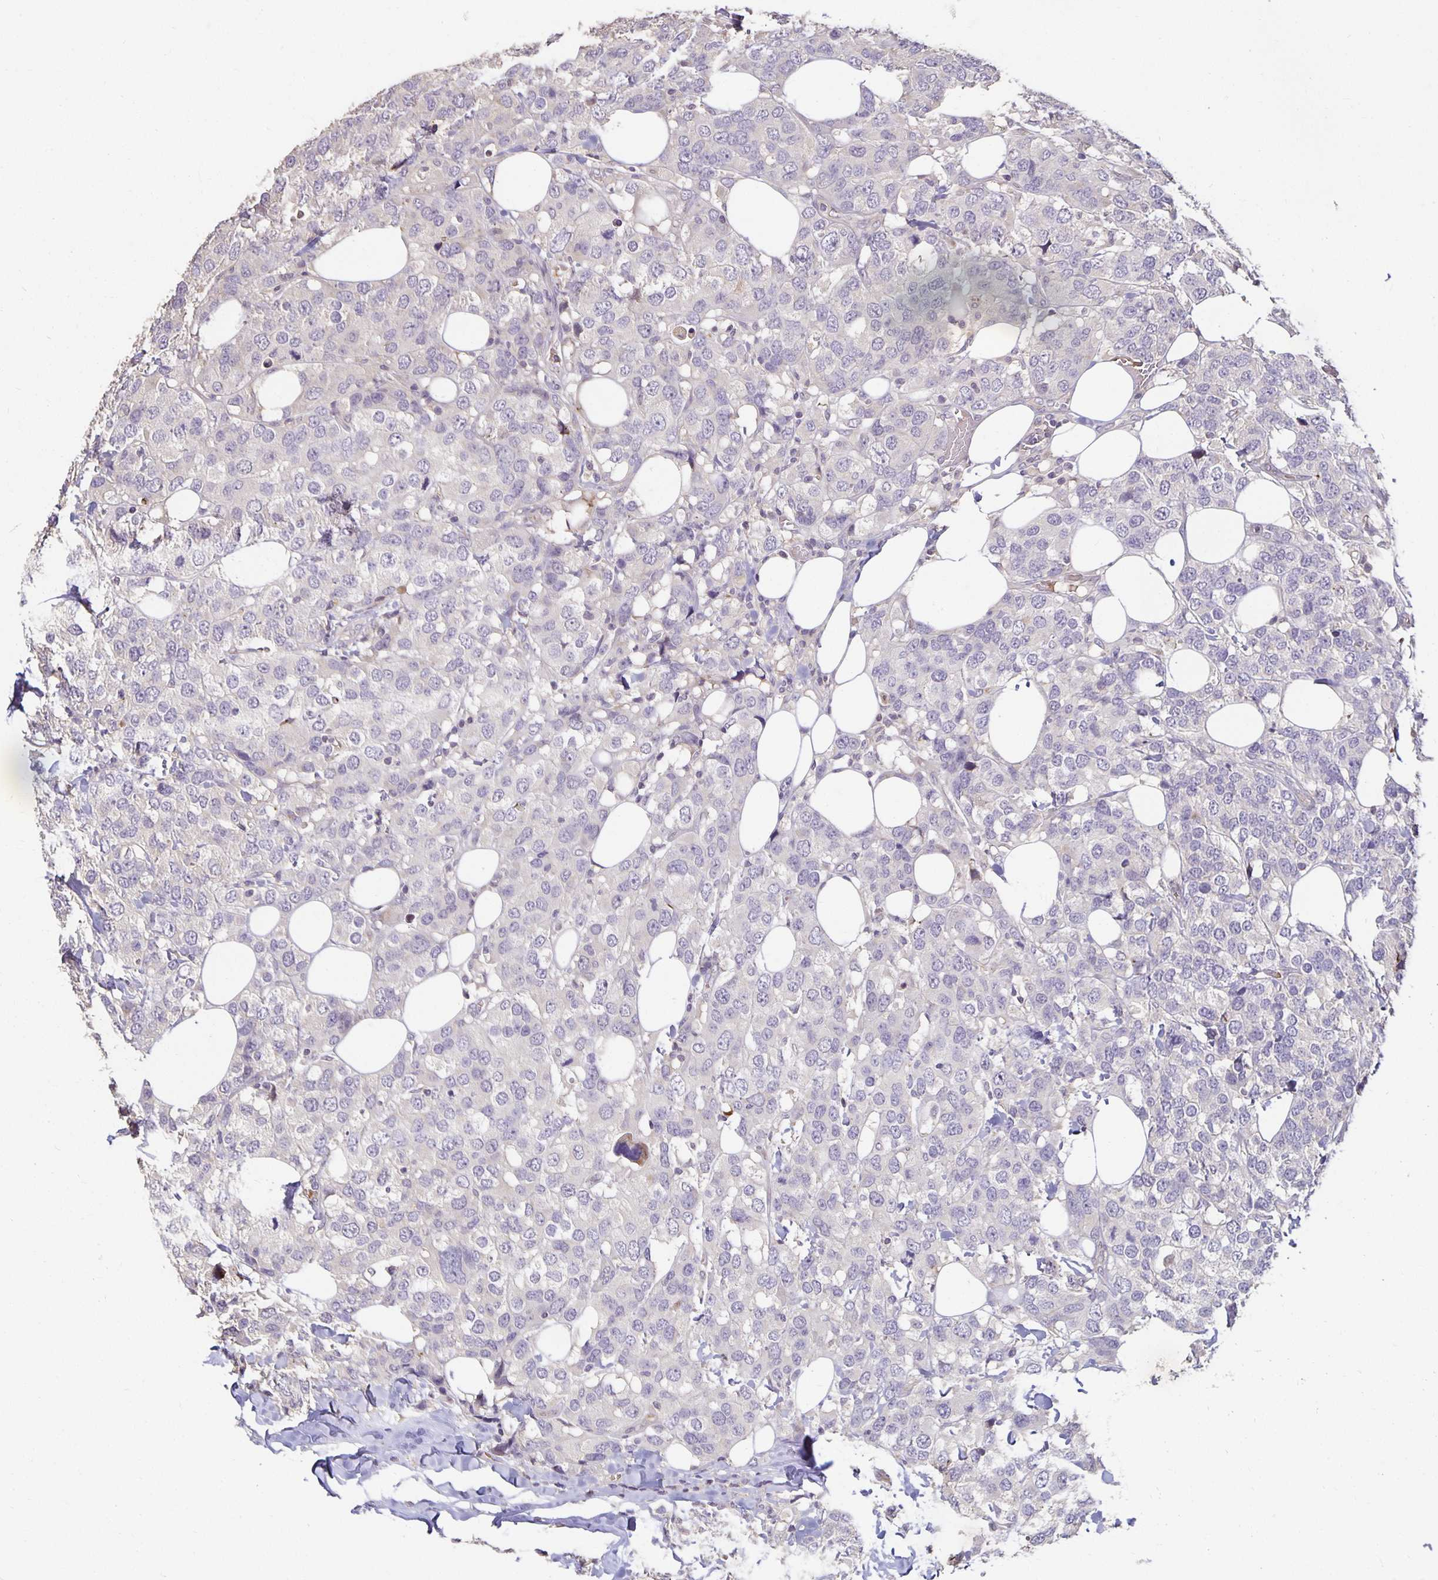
{"staining": {"intensity": "negative", "quantity": "none", "location": "none"}, "tissue": "breast cancer", "cell_type": "Tumor cells", "image_type": "cancer", "snomed": [{"axis": "morphology", "description": "Lobular carcinoma"}, {"axis": "topography", "description": "Breast"}], "caption": "The immunohistochemistry image has no significant staining in tumor cells of breast cancer tissue.", "gene": "CST6", "patient": {"sex": "female", "age": 59}}